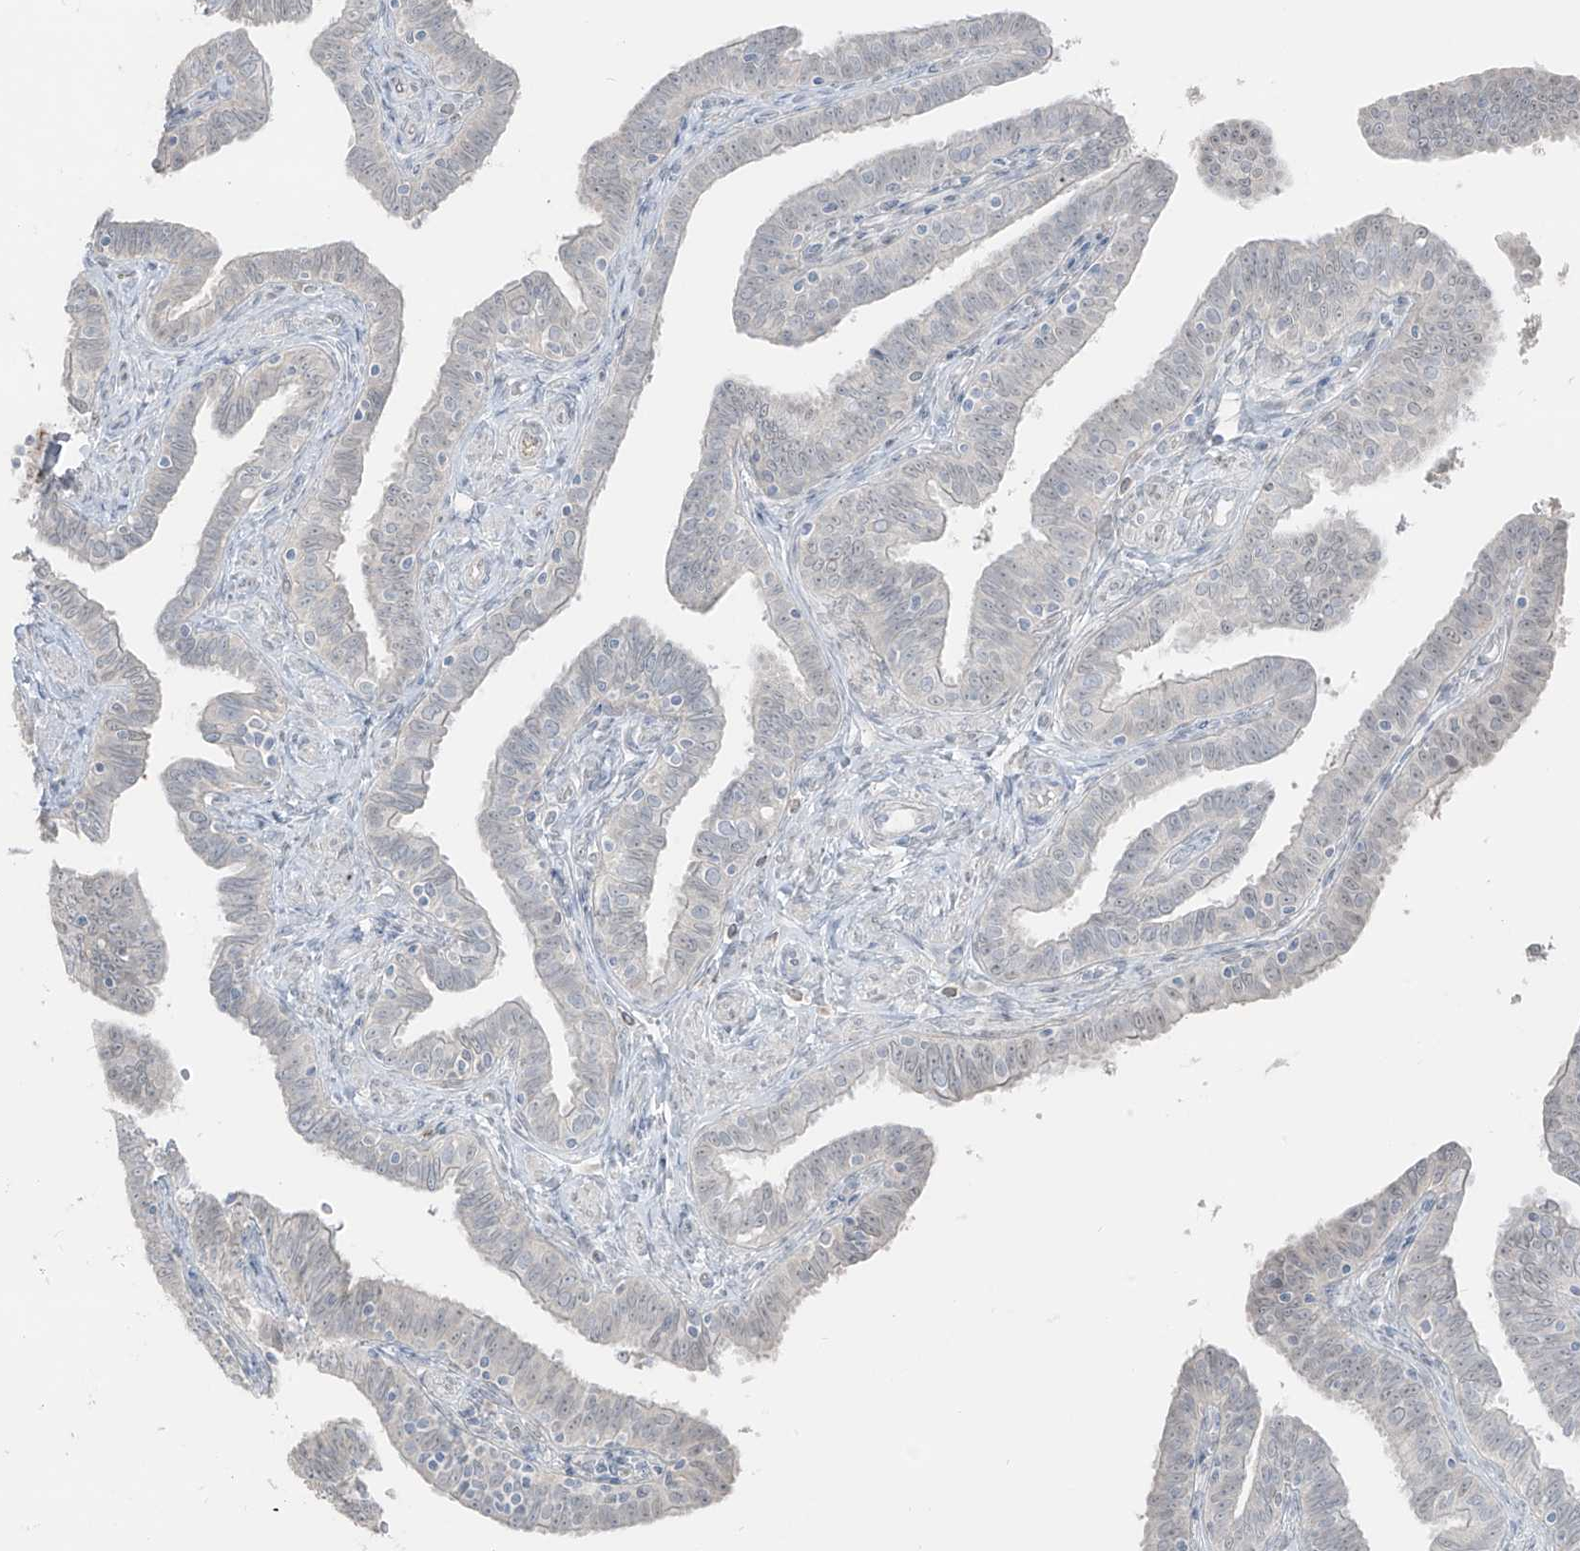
{"staining": {"intensity": "weak", "quantity": "<25%", "location": "nuclear"}, "tissue": "fallopian tube", "cell_type": "Glandular cells", "image_type": "normal", "snomed": [{"axis": "morphology", "description": "Normal tissue, NOS"}, {"axis": "topography", "description": "Fallopian tube"}], "caption": "Photomicrograph shows no significant protein staining in glandular cells of benign fallopian tube. The staining is performed using DAB (3,3'-diaminobenzidine) brown chromogen with nuclei counter-stained in using hematoxylin.", "gene": "PRDM6", "patient": {"sex": "female", "age": 39}}